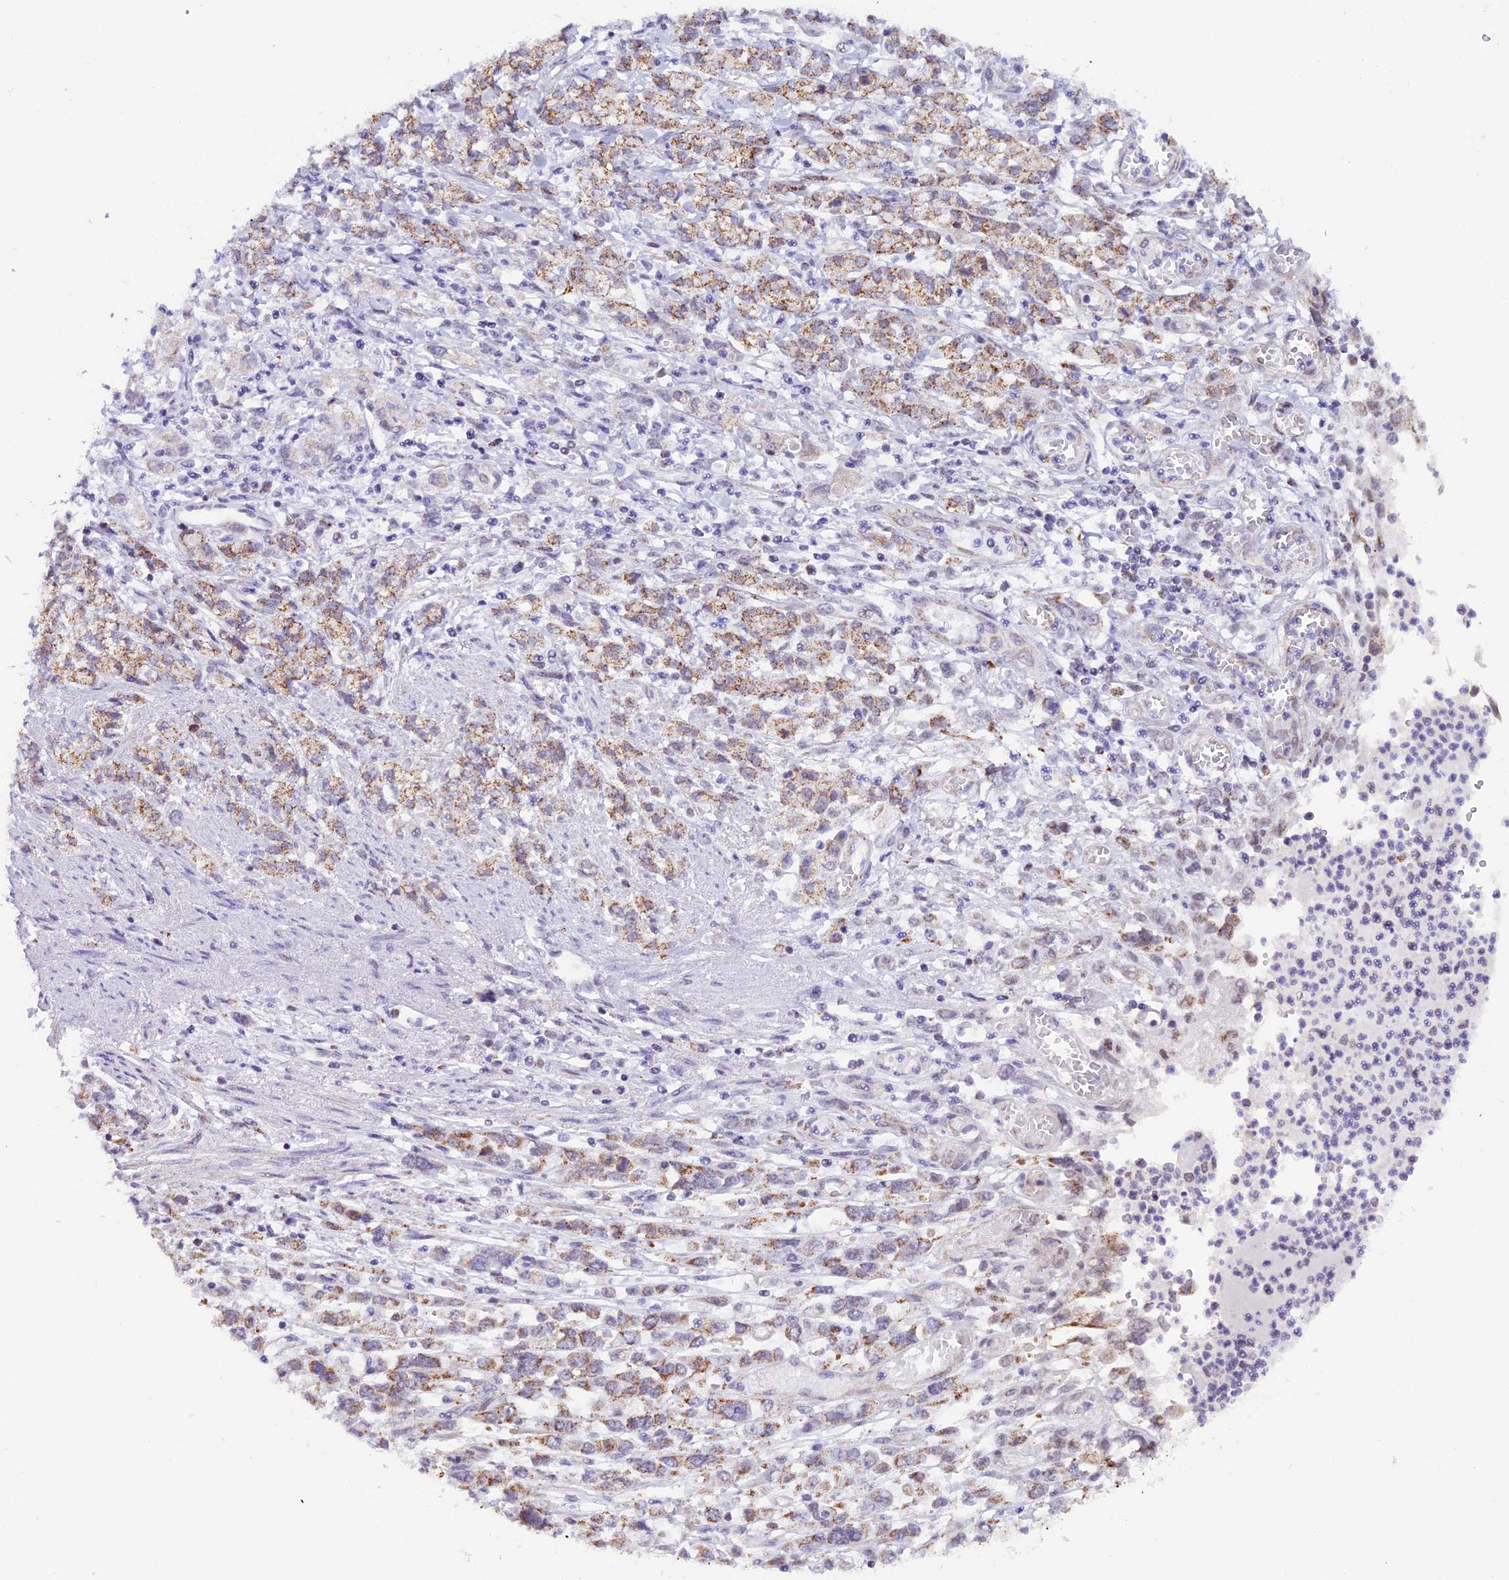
{"staining": {"intensity": "moderate", "quantity": ">75%", "location": "cytoplasmic/membranous"}, "tissue": "stomach cancer", "cell_type": "Tumor cells", "image_type": "cancer", "snomed": [{"axis": "morphology", "description": "Adenocarcinoma, NOS"}, {"axis": "topography", "description": "Stomach"}], "caption": "IHC image of stomach cancer stained for a protein (brown), which exhibits medium levels of moderate cytoplasmic/membranous expression in approximately >75% of tumor cells.", "gene": "TFAM", "patient": {"sex": "female", "age": 76}}